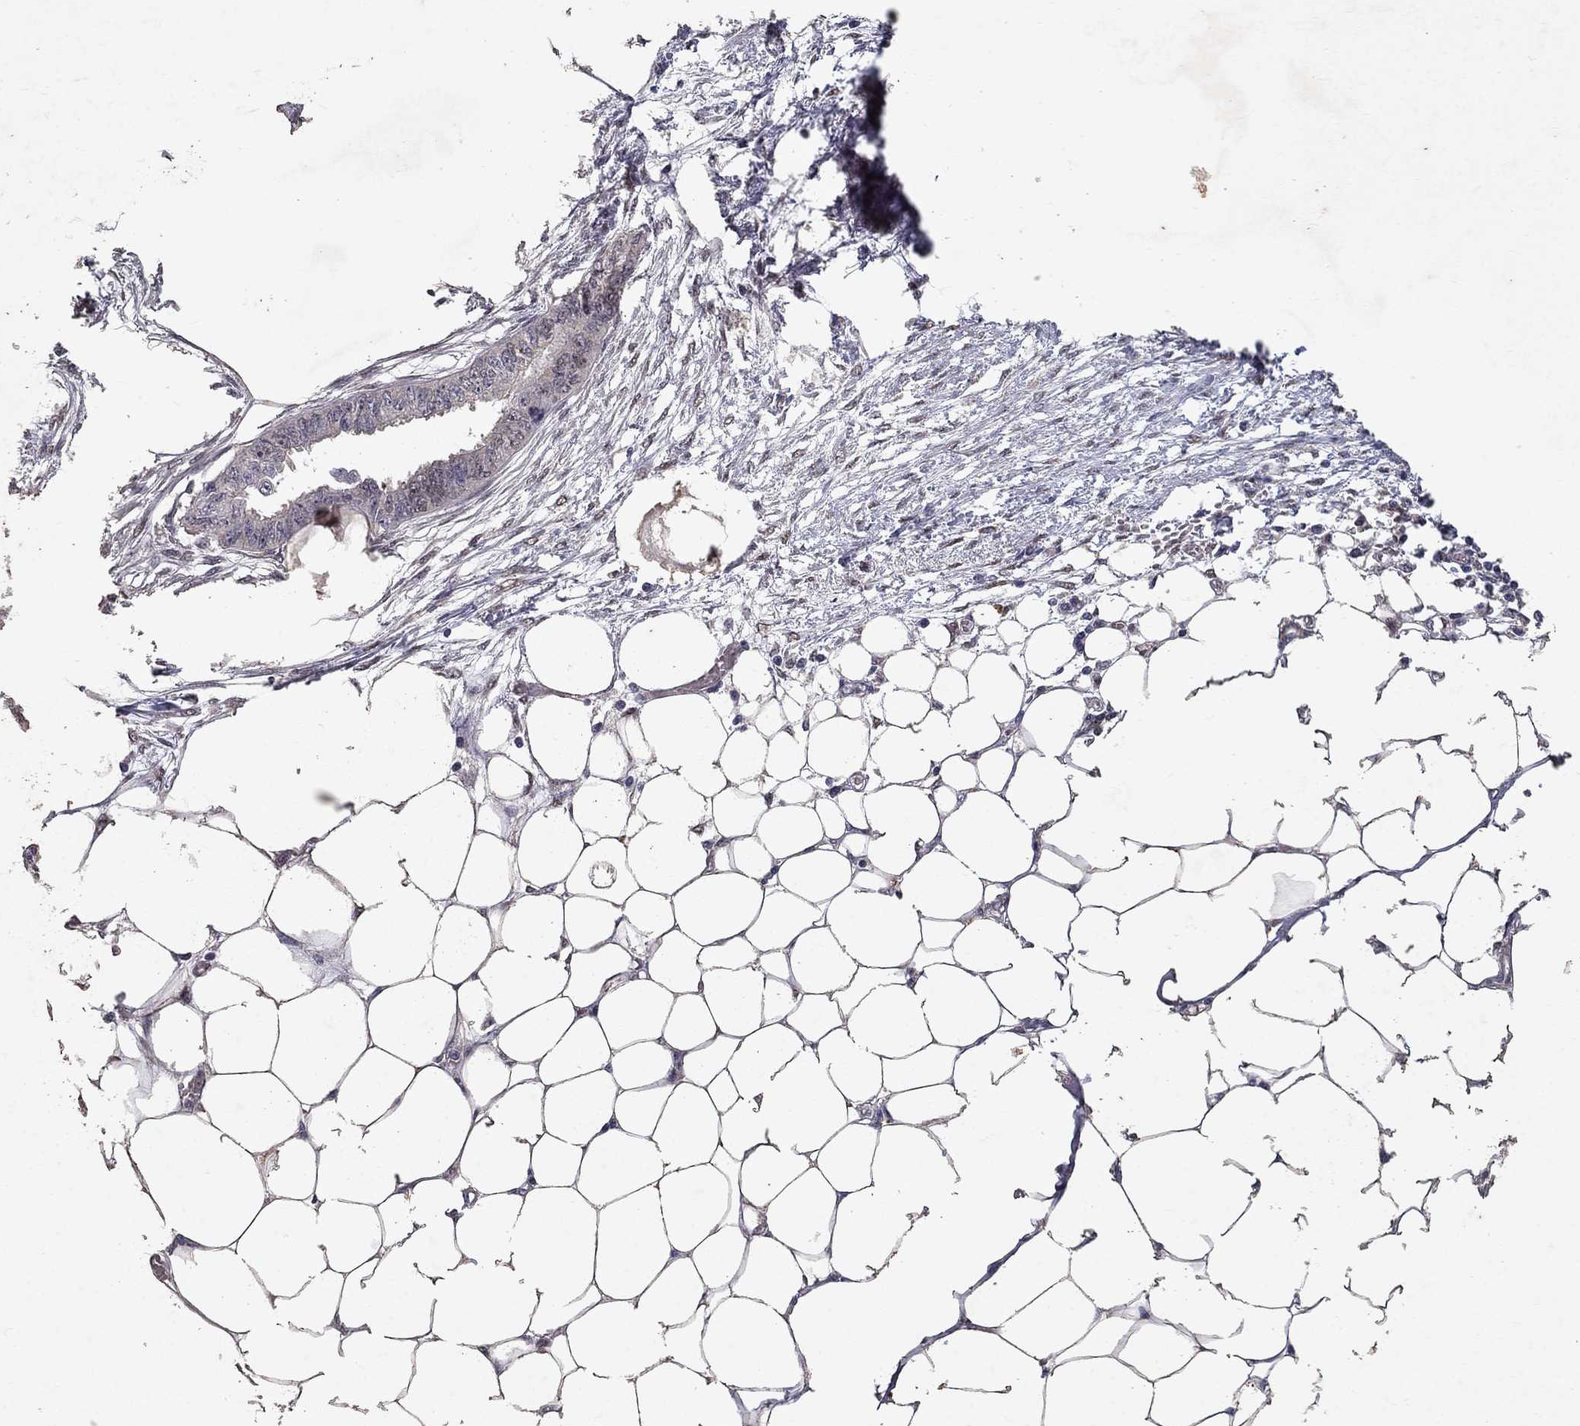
{"staining": {"intensity": "negative", "quantity": "none", "location": "none"}, "tissue": "endometrial cancer", "cell_type": "Tumor cells", "image_type": "cancer", "snomed": [{"axis": "morphology", "description": "Adenocarcinoma, NOS"}, {"axis": "morphology", "description": "Adenocarcinoma, metastatic, NOS"}, {"axis": "topography", "description": "Adipose tissue"}, {"axis": "topography", "description": "Endometrium"}], "caption": "This is an immunohistochemistry micrograph of human endometrial cancer. There is no staining in tumor cells.", "gene": "CRTC1", "patient": {"sex": "female", "age": 67}}